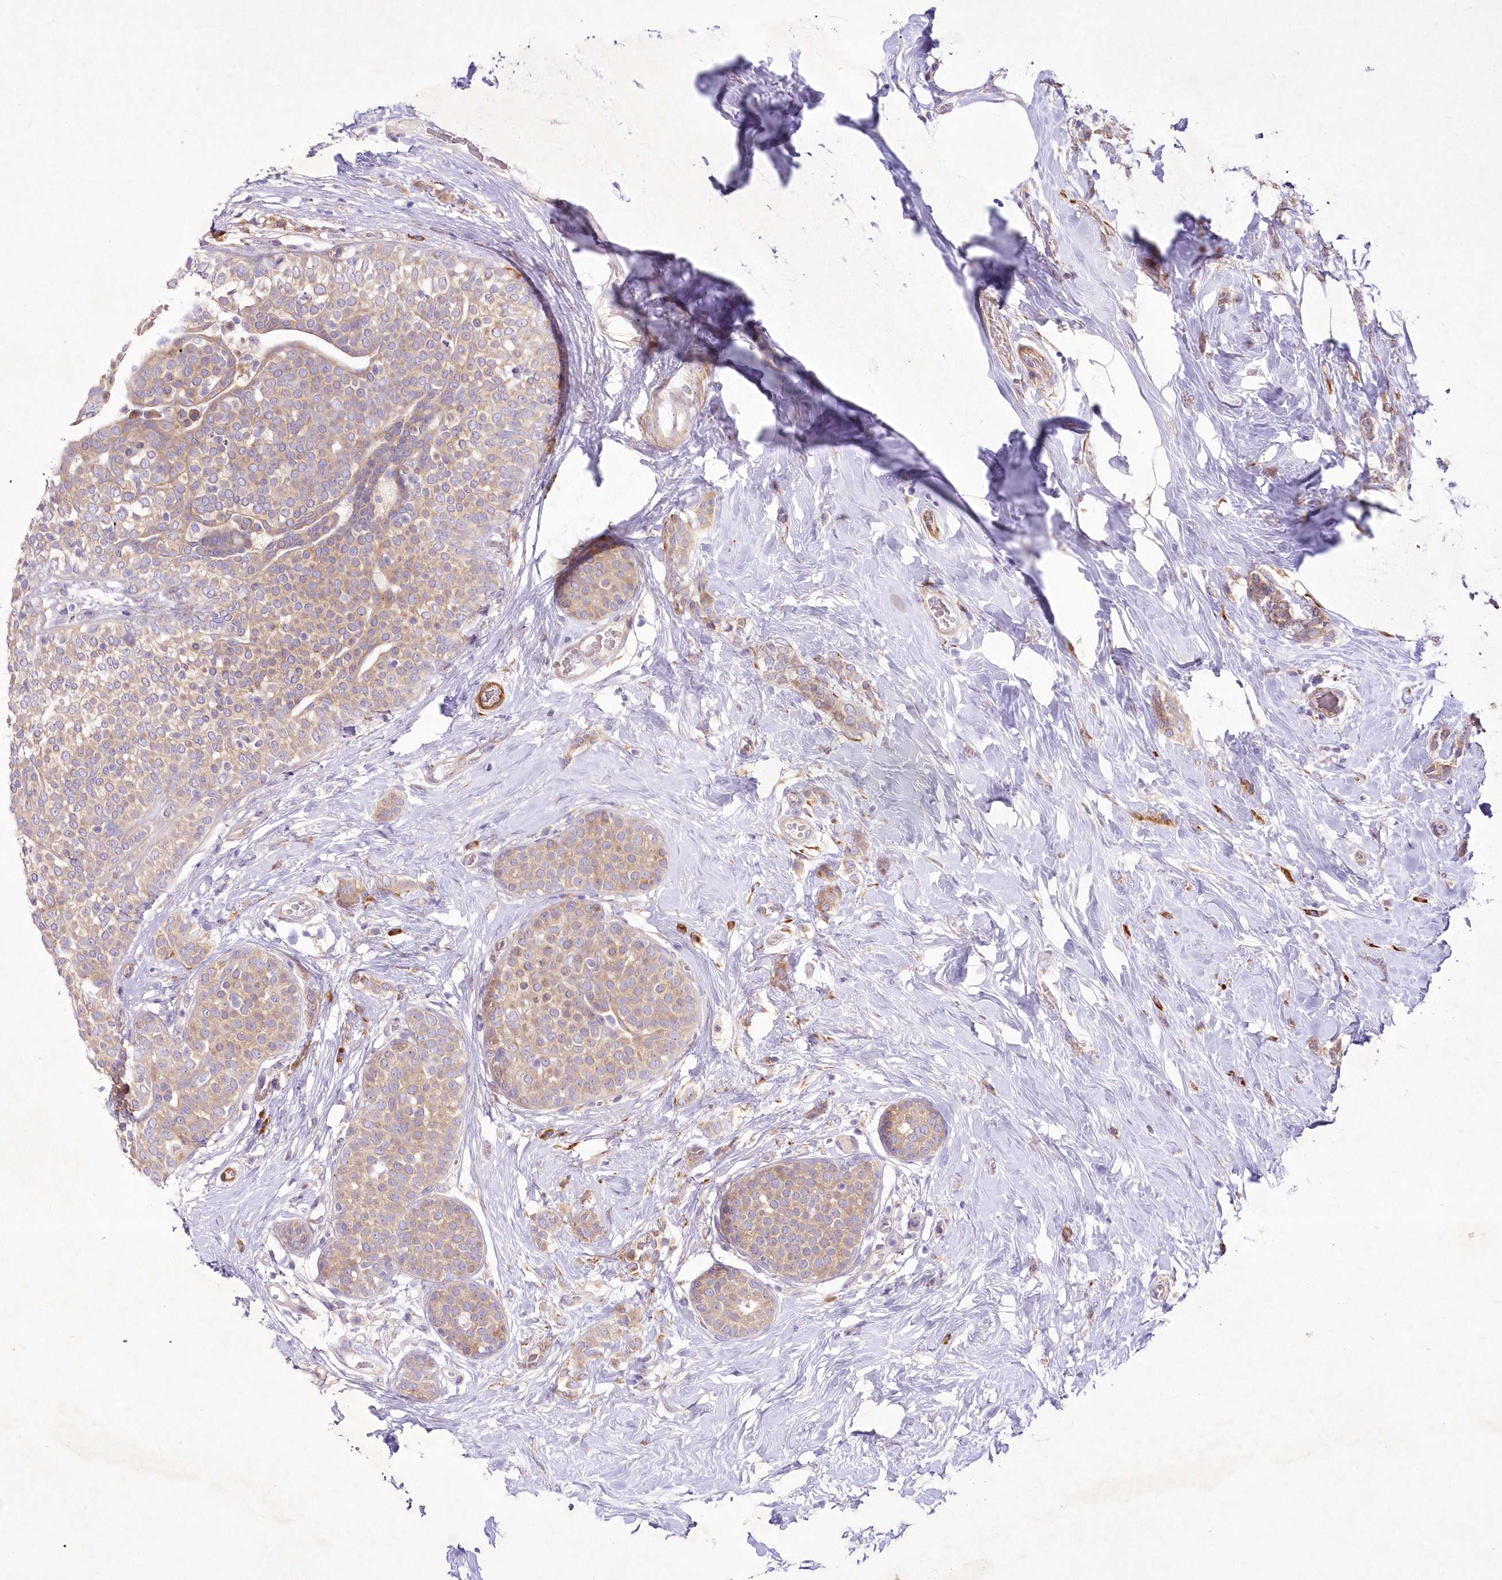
{"staining": {"intensity": "weak", "quantity": ">75%", "location": "cytoplasmic/membranous"}, "tissue": "breast cancer", "cell_type": "Tumor cells", "image_type": "cancer", "snomed": [{"axis": "morphology", "description": "Lobular carcinoma, in situ"}, {"axis": "morphology", "description": "Lobular carcinoma"}, {"axis": "topography", "description": "Breast"}], "caption": "Human lobular carcinoma in situ (breast) stained with a protein marker exhibits weak staining in tumor cells.", "gene": "ARFGEF3", "patient": {"sex": "female", "age": 41}}